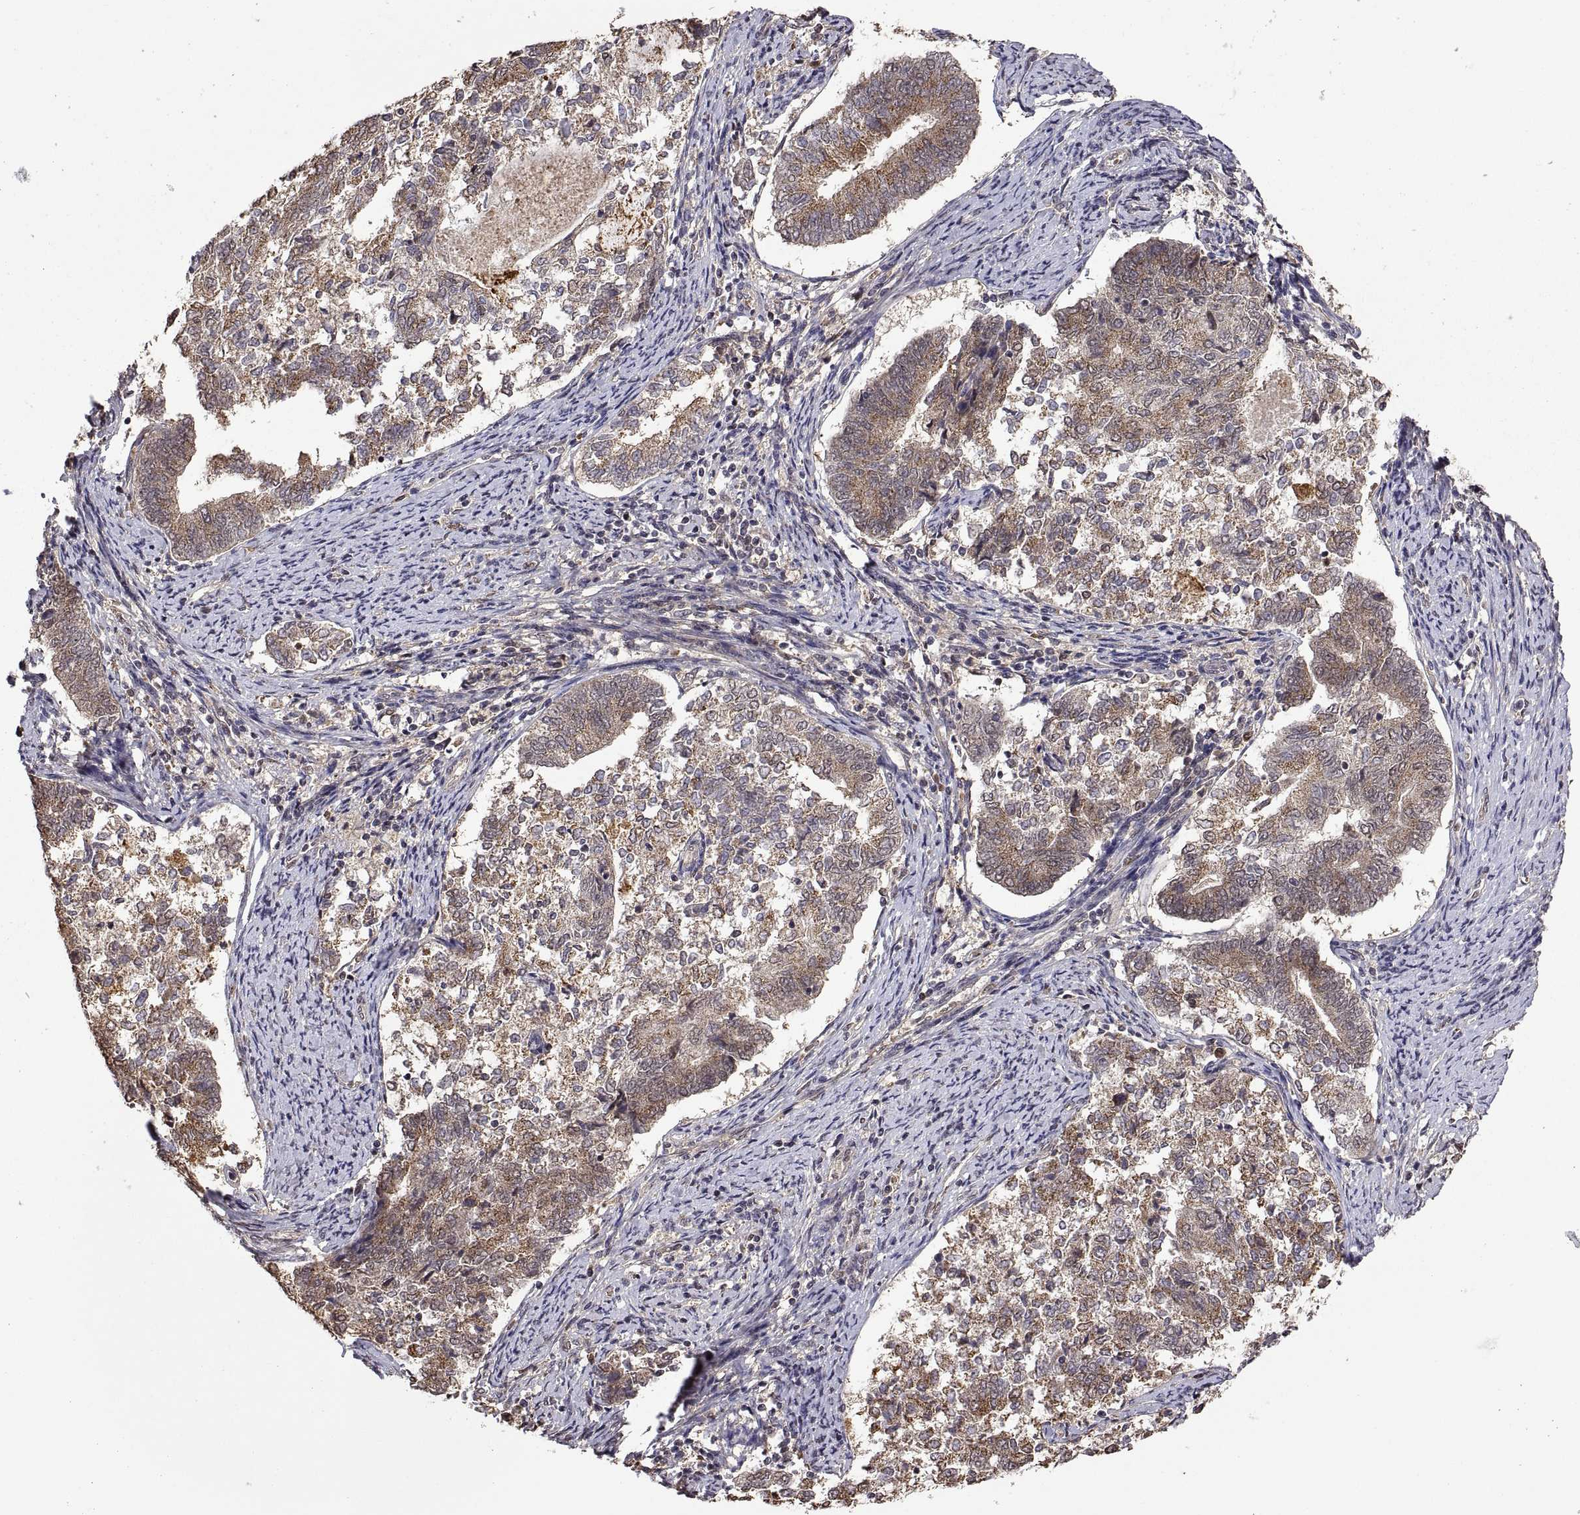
{"staining": {"intensity": "weak", "quantity": ">75%", "location": "cytoplasmic/membranous"}, "tissue": "endometrial cancer", "cell_type": "Tumor cells", "image_type": "cancer", "snomed": [{"axis": "morphology", "description": "Adenocarcinoma, NOS"}, {"axis": "topography", "description": "Endometrium"}], "caption": "Human endometrial cancer stained with a protein marker reveals weak staining in tumor cells.", "gene": "ZNRF2", "patient": {"sex": "female", "age": 65}}